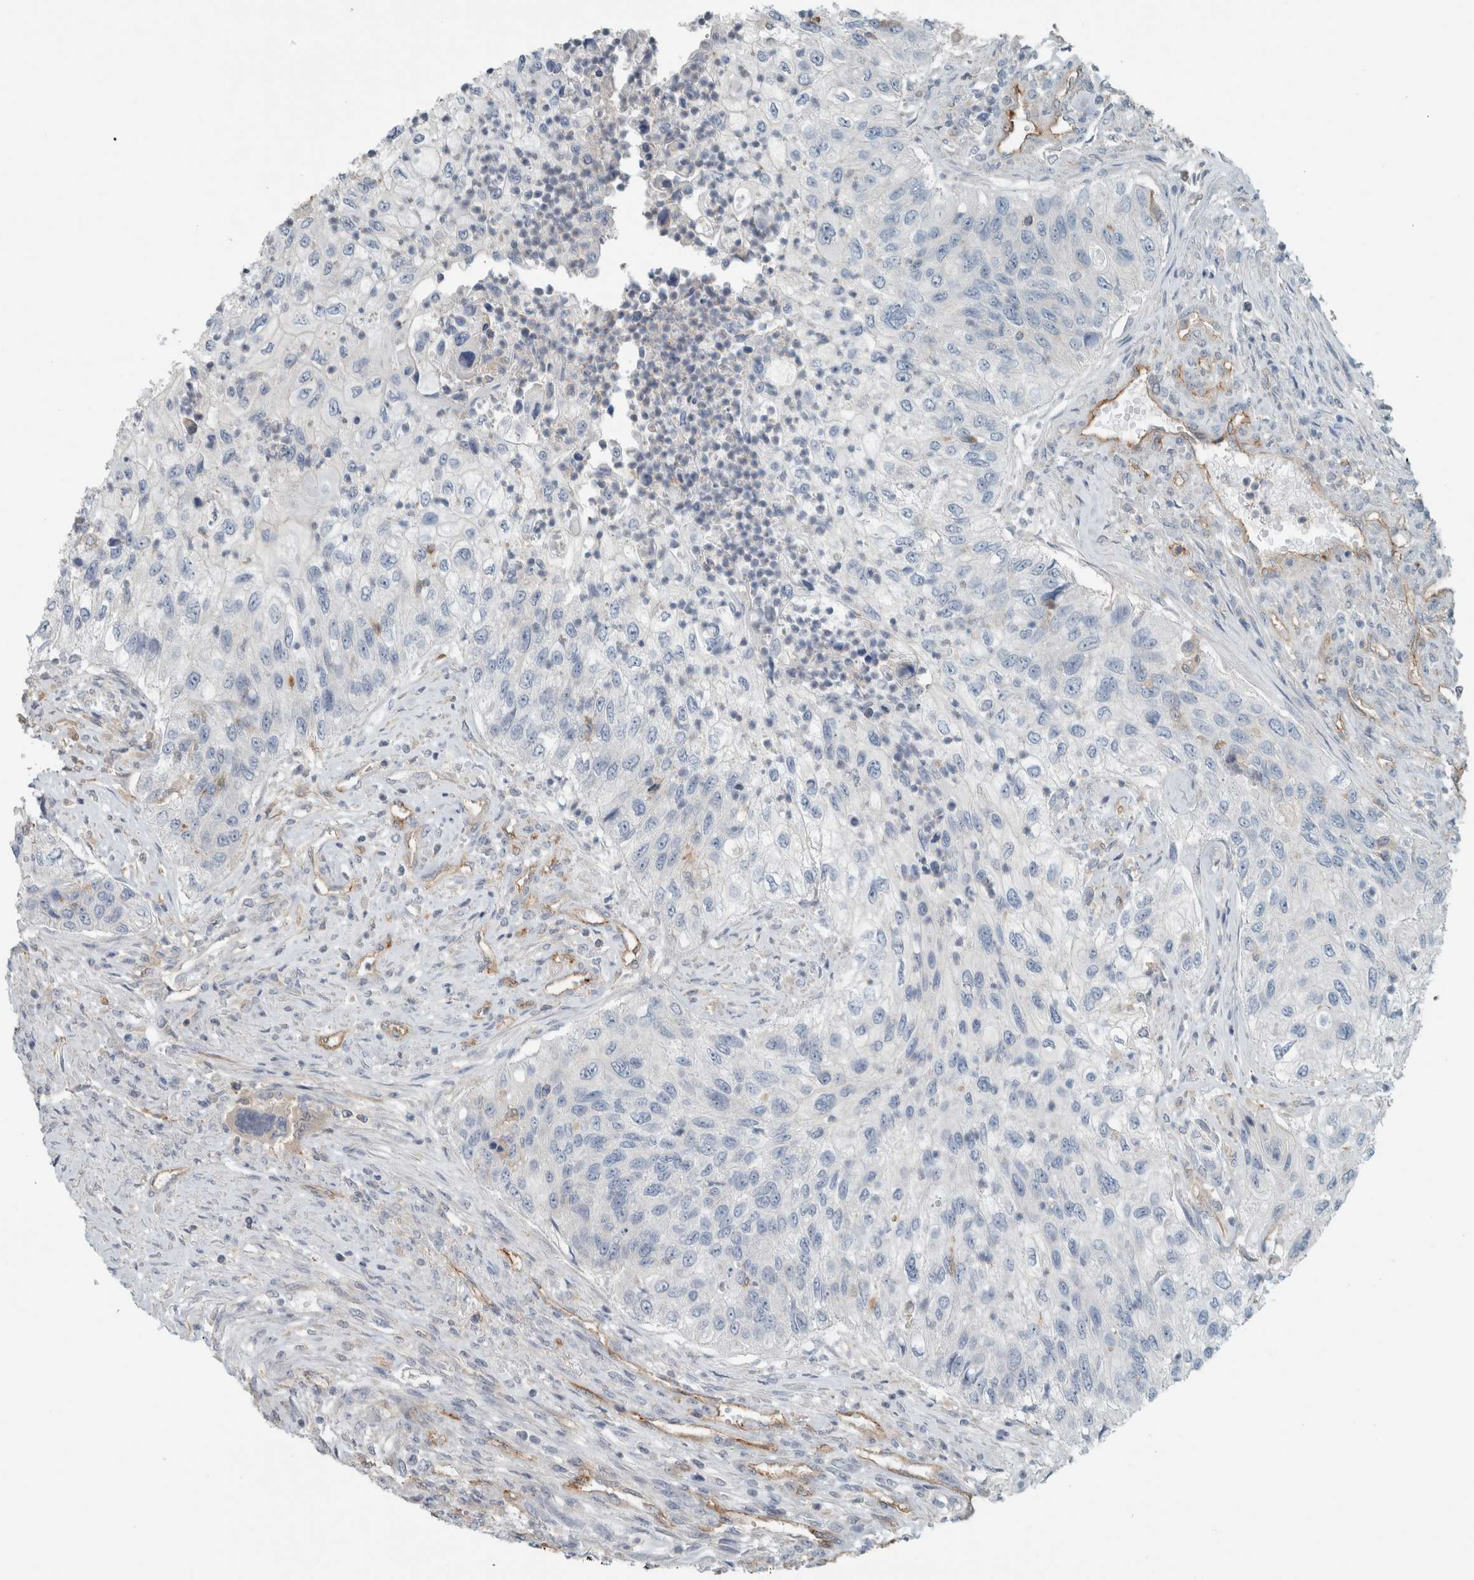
{"staining": {"intensity": "negative", "quantity": "none", "location": "none"}, "tissue": "urothelial cancer", "cell_type": "Tumor cells", "image_type": "cancer", "snomed": [{"axis": "morphology", "description": "Urothelial carcinoma, High grade"}, {"axis": "topography", "description": "Urinary bladder"}], "caption": "Immunohistochemistry of high-grade urothelial carcinoma reveals no expression in tumor cells. (DAB immunohistochemistry visualized using brightfield microscopy, high magnification).", "gene": "SCIN", "patient": {"sex": "female", "age": 60}}